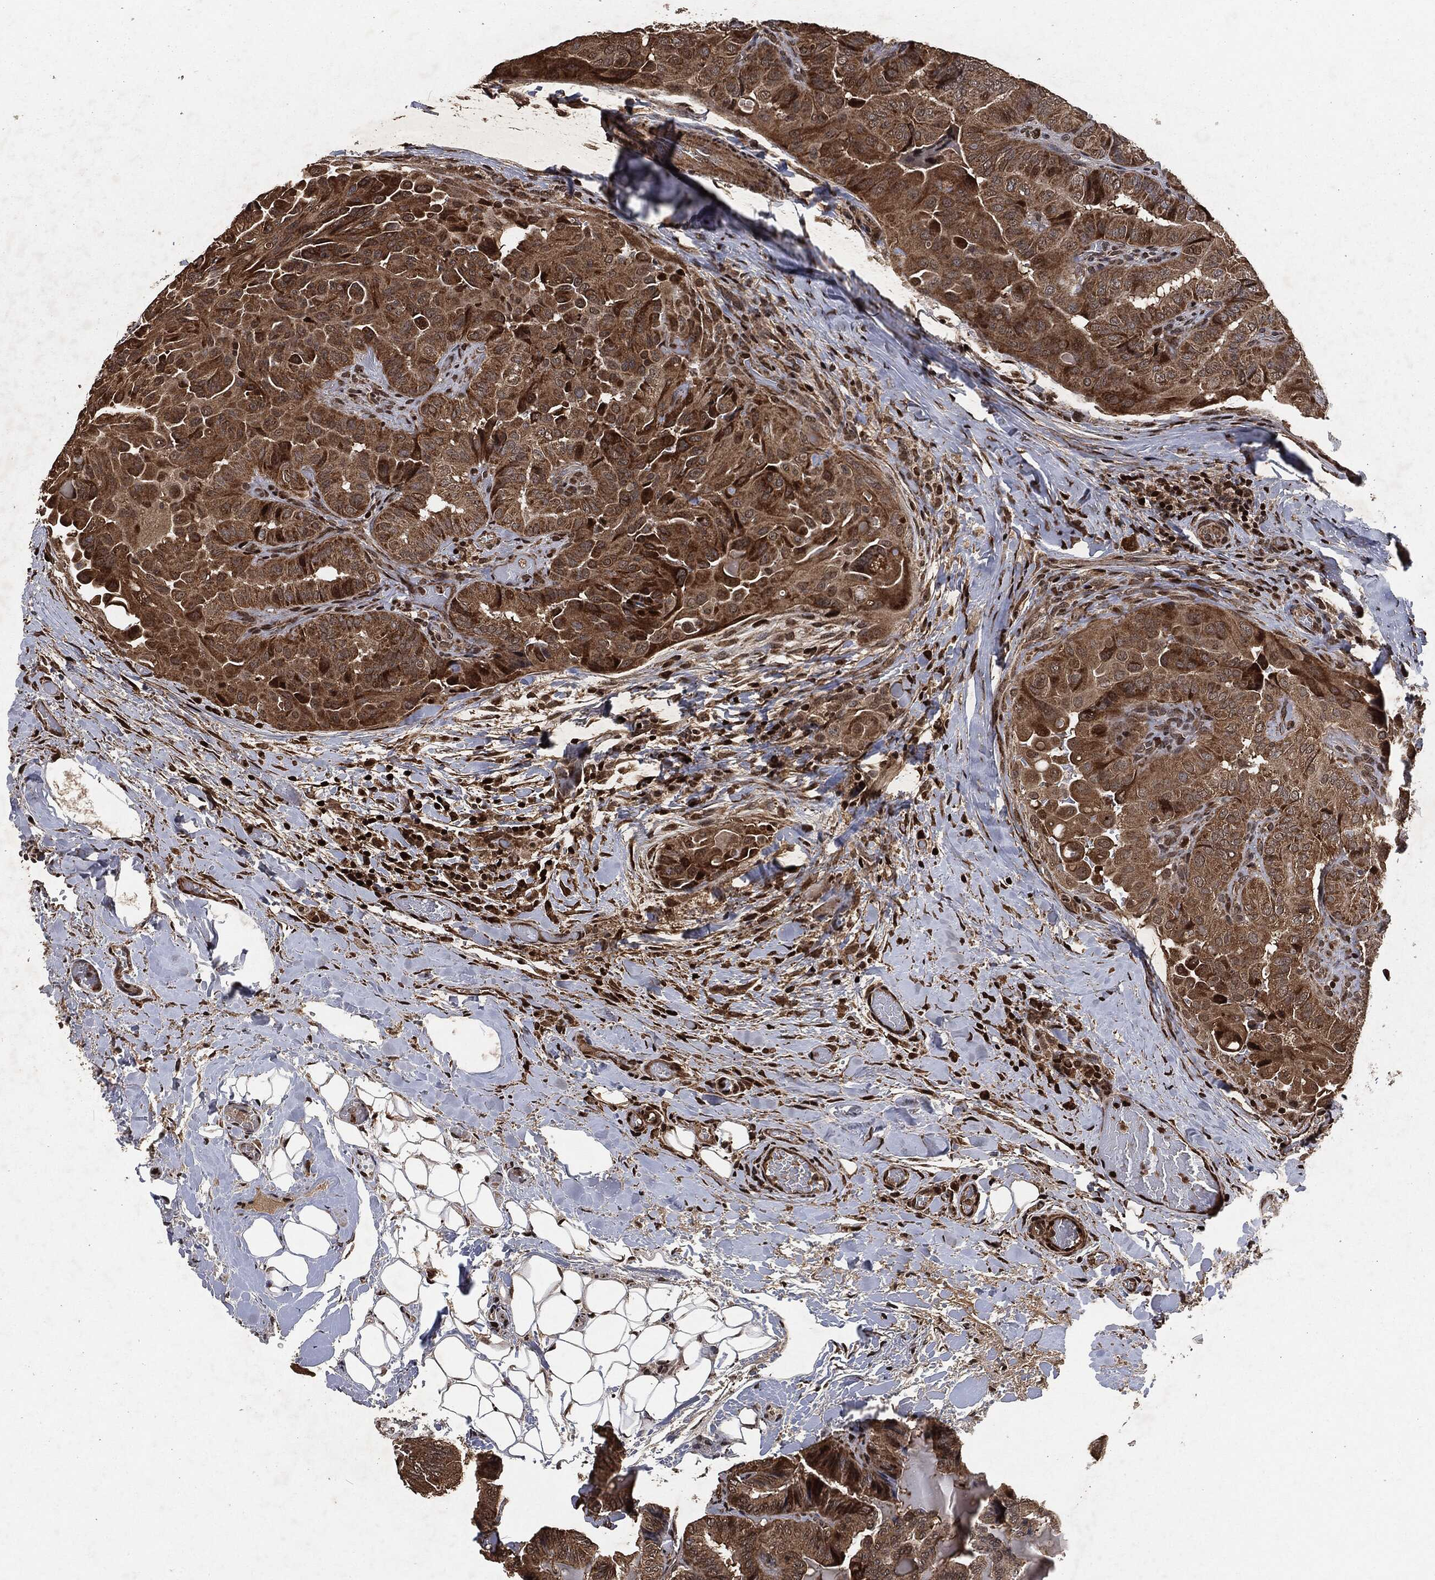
{"staining": {"intensity": "strong", "quantity": "<25%", "location": "cytoplasmic/membranous"}, "tissue": "thyroid cancer", "cell_type": "Tumor cells", "image_type": "cancer", "snomed": [{"axis": "morphology", "description": "Papillary adenocarcinoma, NOS"}, {"axis": "topography", "description": "Thyroid gland"}], "caption": "A micrograph showing strong cytoplasmic/membranous staining in approximately <25% of tumor cells in thyroid cancer (papillary adenocarcinoma), as visualized by brown immunohistochemical staining.", "gene": "SNAI1", "patient": {"sex": "female", "age": 68}}